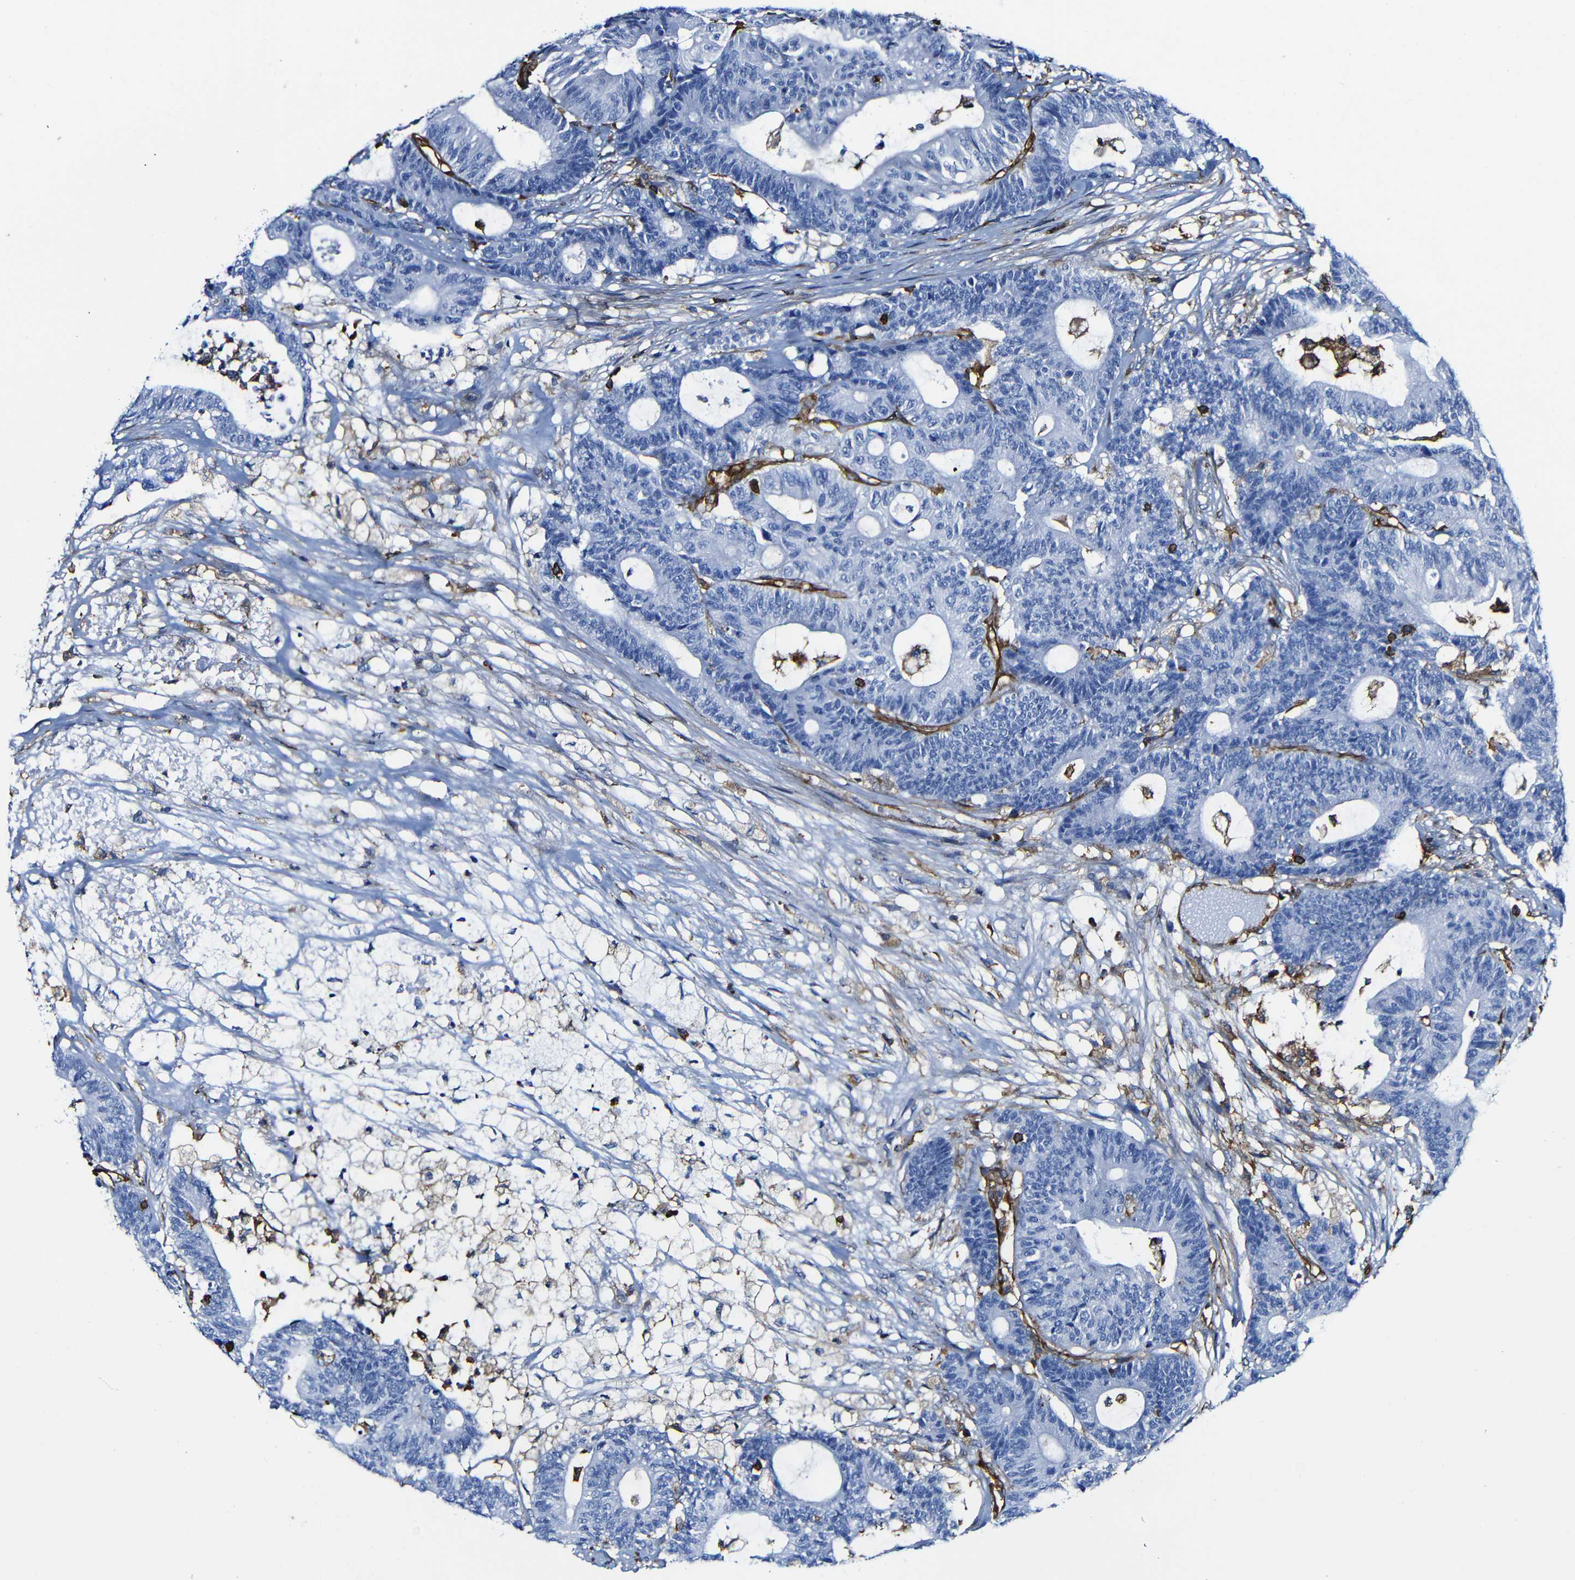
{"staining": {"intensity": "negative", "quantity": "none", "location": "none"}, "tissue": "colorectal cancer", "cell_type": "Tumor cells", "image_type": "cancer", "snomed": [{"axis": "morphology", "description": "Adenocarcinoma, NOS"}, {"axis": "topography", "description": "Colon"}], "caption": "DAB (3,3'-diaminobenzidine) immunohistochemical staining of colorectal adenocarcinoma exhibits no significant staining in tumor cells. Nuclei are stained in blue.", "gene": "MSN", "patient": {"sex": "female", "age": 84}}